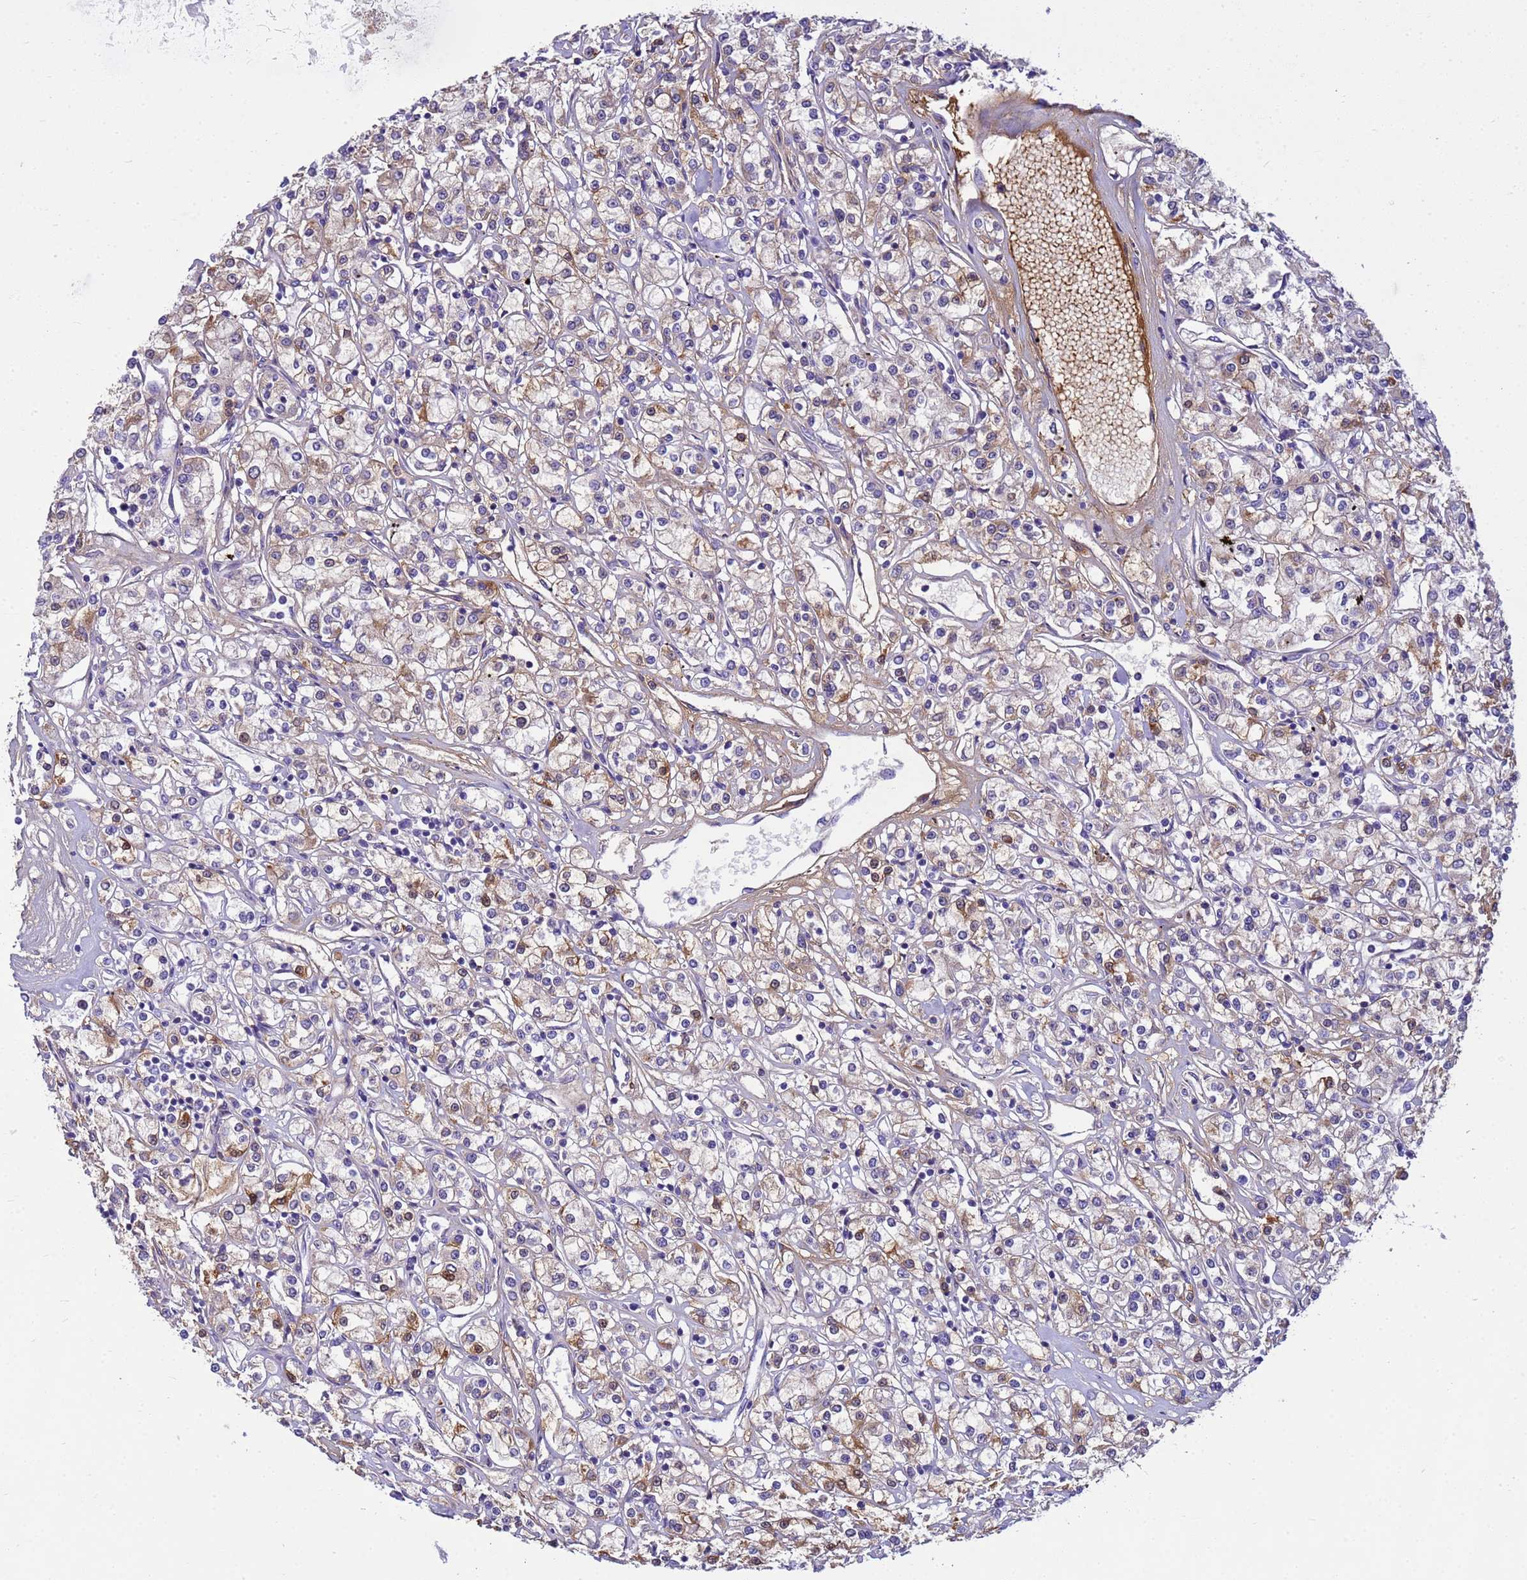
{"staining": {"intensity": "moderate", "quantity": "<25%", "location": "cytoplasmic/membranous"}, "tissue": "renal cancer", "cell_type": "Tumor cells", "image_type": "cancer", "snomed": [{"axis": "morphology", "description": "Adenocarcinoma, NOS"}, {"axis": "topography", "description": "Kidney"}], "caption": "This photomicrograph exhibits immunohistochemistry (IHC) staining of renal adenocarcinoma, with low moderate cytoplasmic/membranous positivity in approximately <25% of tumor cells.", "gene": "P2RX7", "patient": {"sex": "female", "age": 59}}